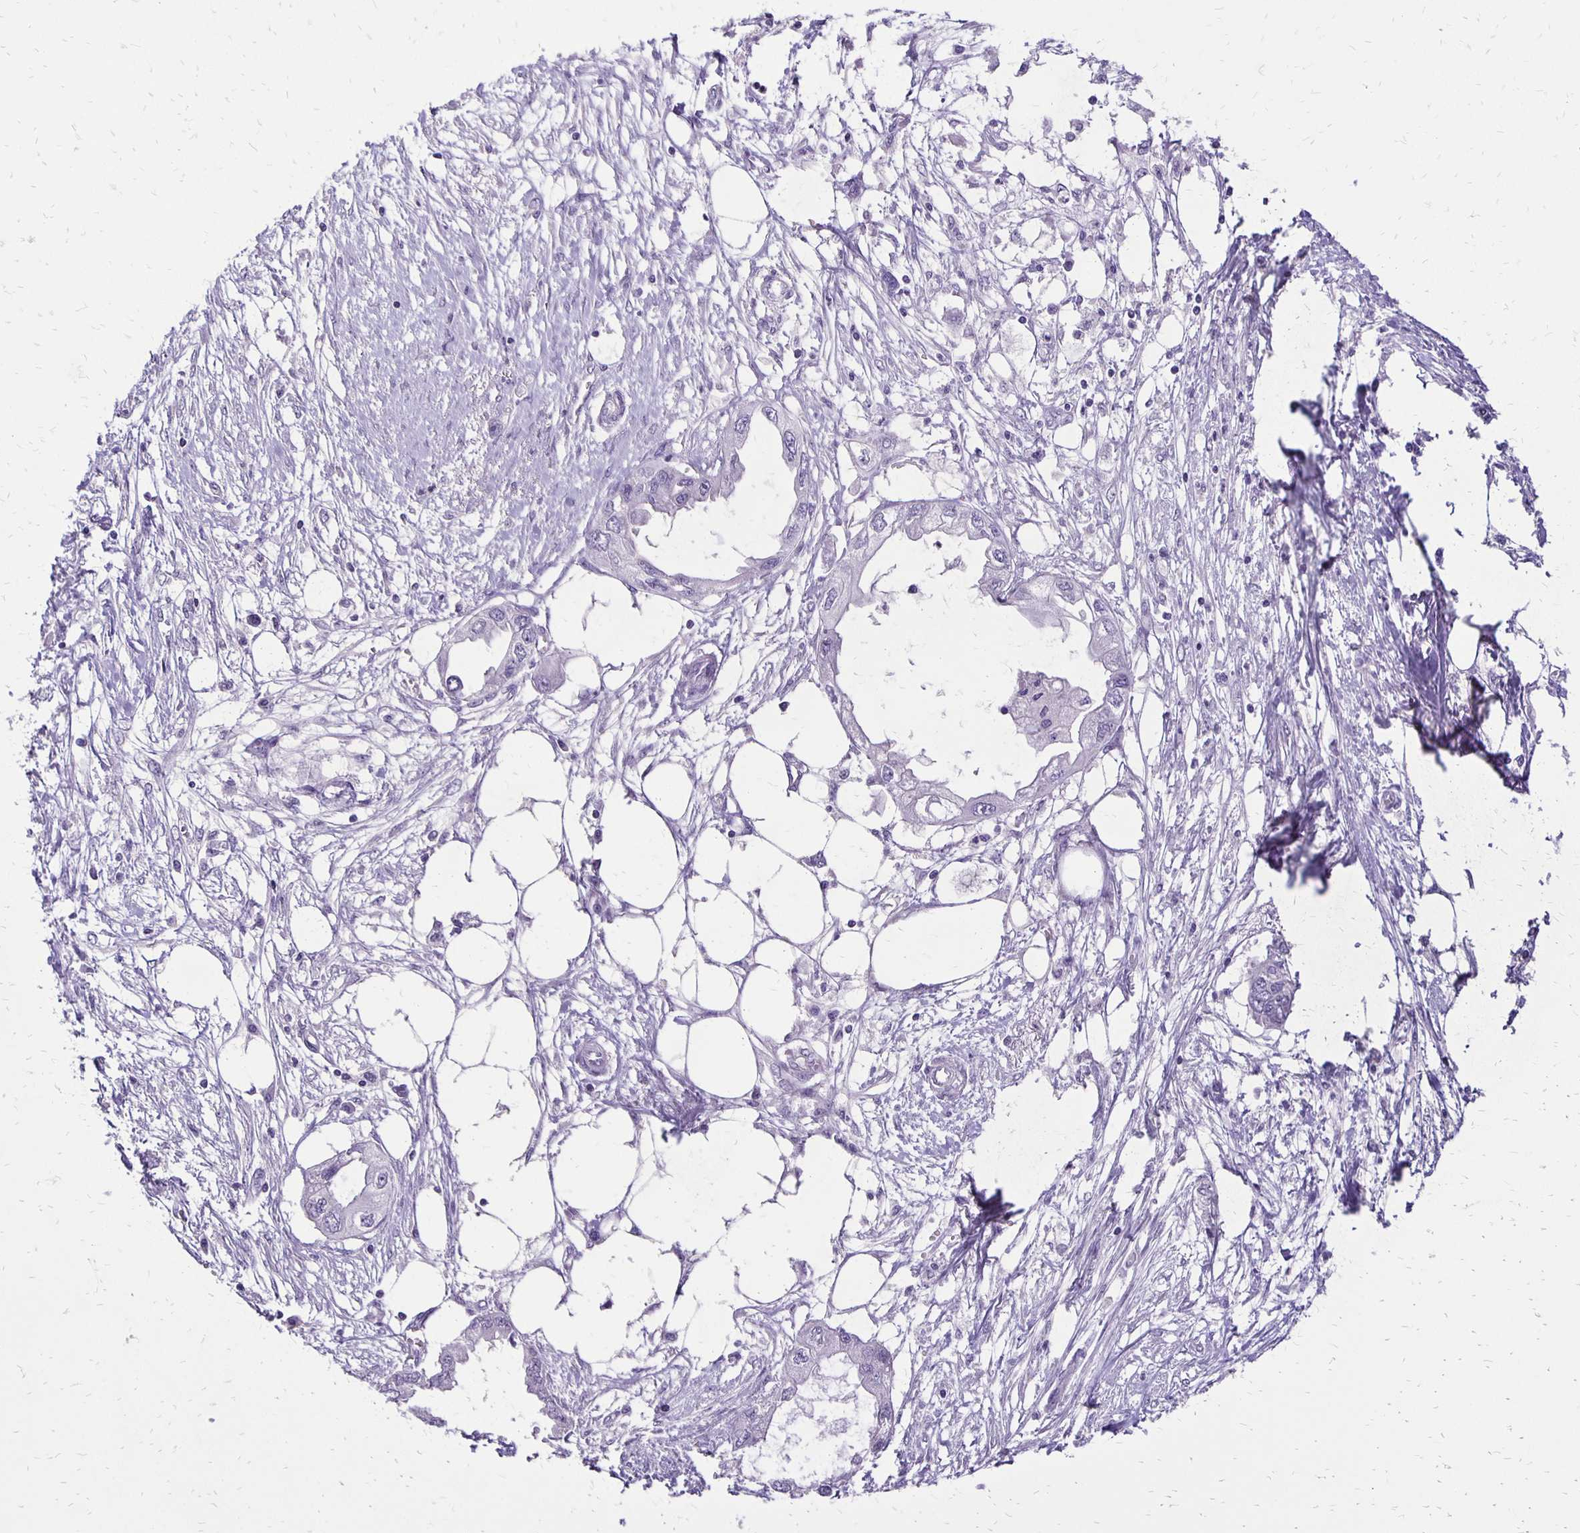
{"staining": {"intensity": "negative", "quantity": "none", "location": "none"}, "tissue": "endometrial cancer", "cell_type": "Tumor cells", "image_type": "cancer", "snomed": [{"axis": "morphology", "description": "Adenocarcinoma, NOS"}, {"axis": "morphology", "description": "Adenocarcinoma, metastatic, NOS"}, {"axis": "topography", "description": "Adipose tissue"}, {"axis": "topography", "description": "Endometrium"}], "caption": "DAB (3,3'-diaminobenzidine) immunohistochemical staining of human endometrial adenocarcinoma demonstrates no significant positivity in tumor cells.", "gene": "ANKRD45", "patient": {"sex": "female", "age": 67}}